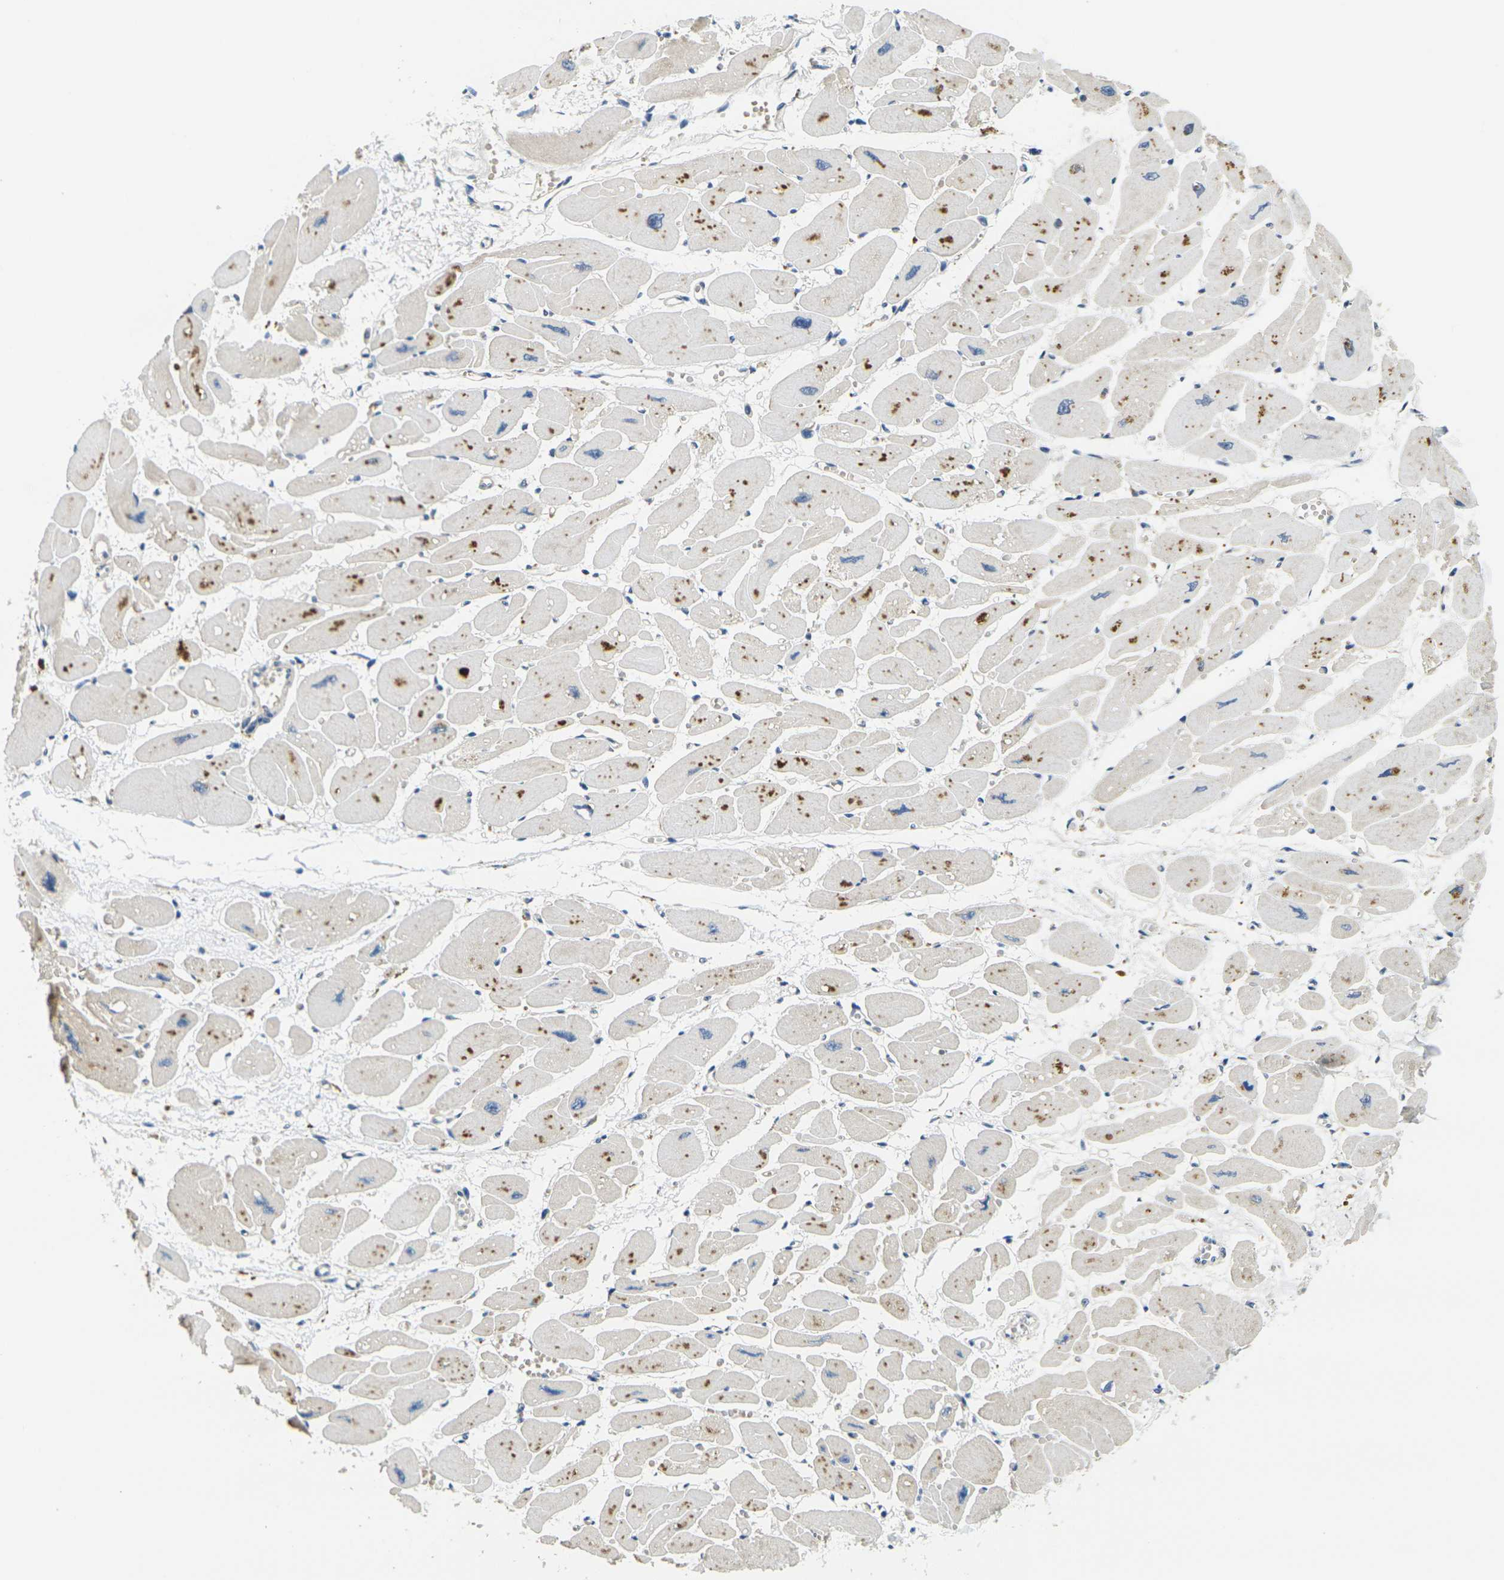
{"staining": {"intensity": "moderate", "quantity": "25%-75%", "location": "cytoplasmic/membranous"}, "tissue": "heart muscle", "cell_type": "Cardiomyocytes", "image_type": "normal", "snomed": [{"axis": "morphology", "description": "Normal tissue, NOS"}, {"axis": "topography", "description": "Heart"}], "caption": "The image displays staining of normal heart muscle, revealing moderate cytoplasmic/membranous protein staining (brown color) within cardiomyocytes.", "gene": "MINAR2", "patient": {"sex": "female", "age": 54}}